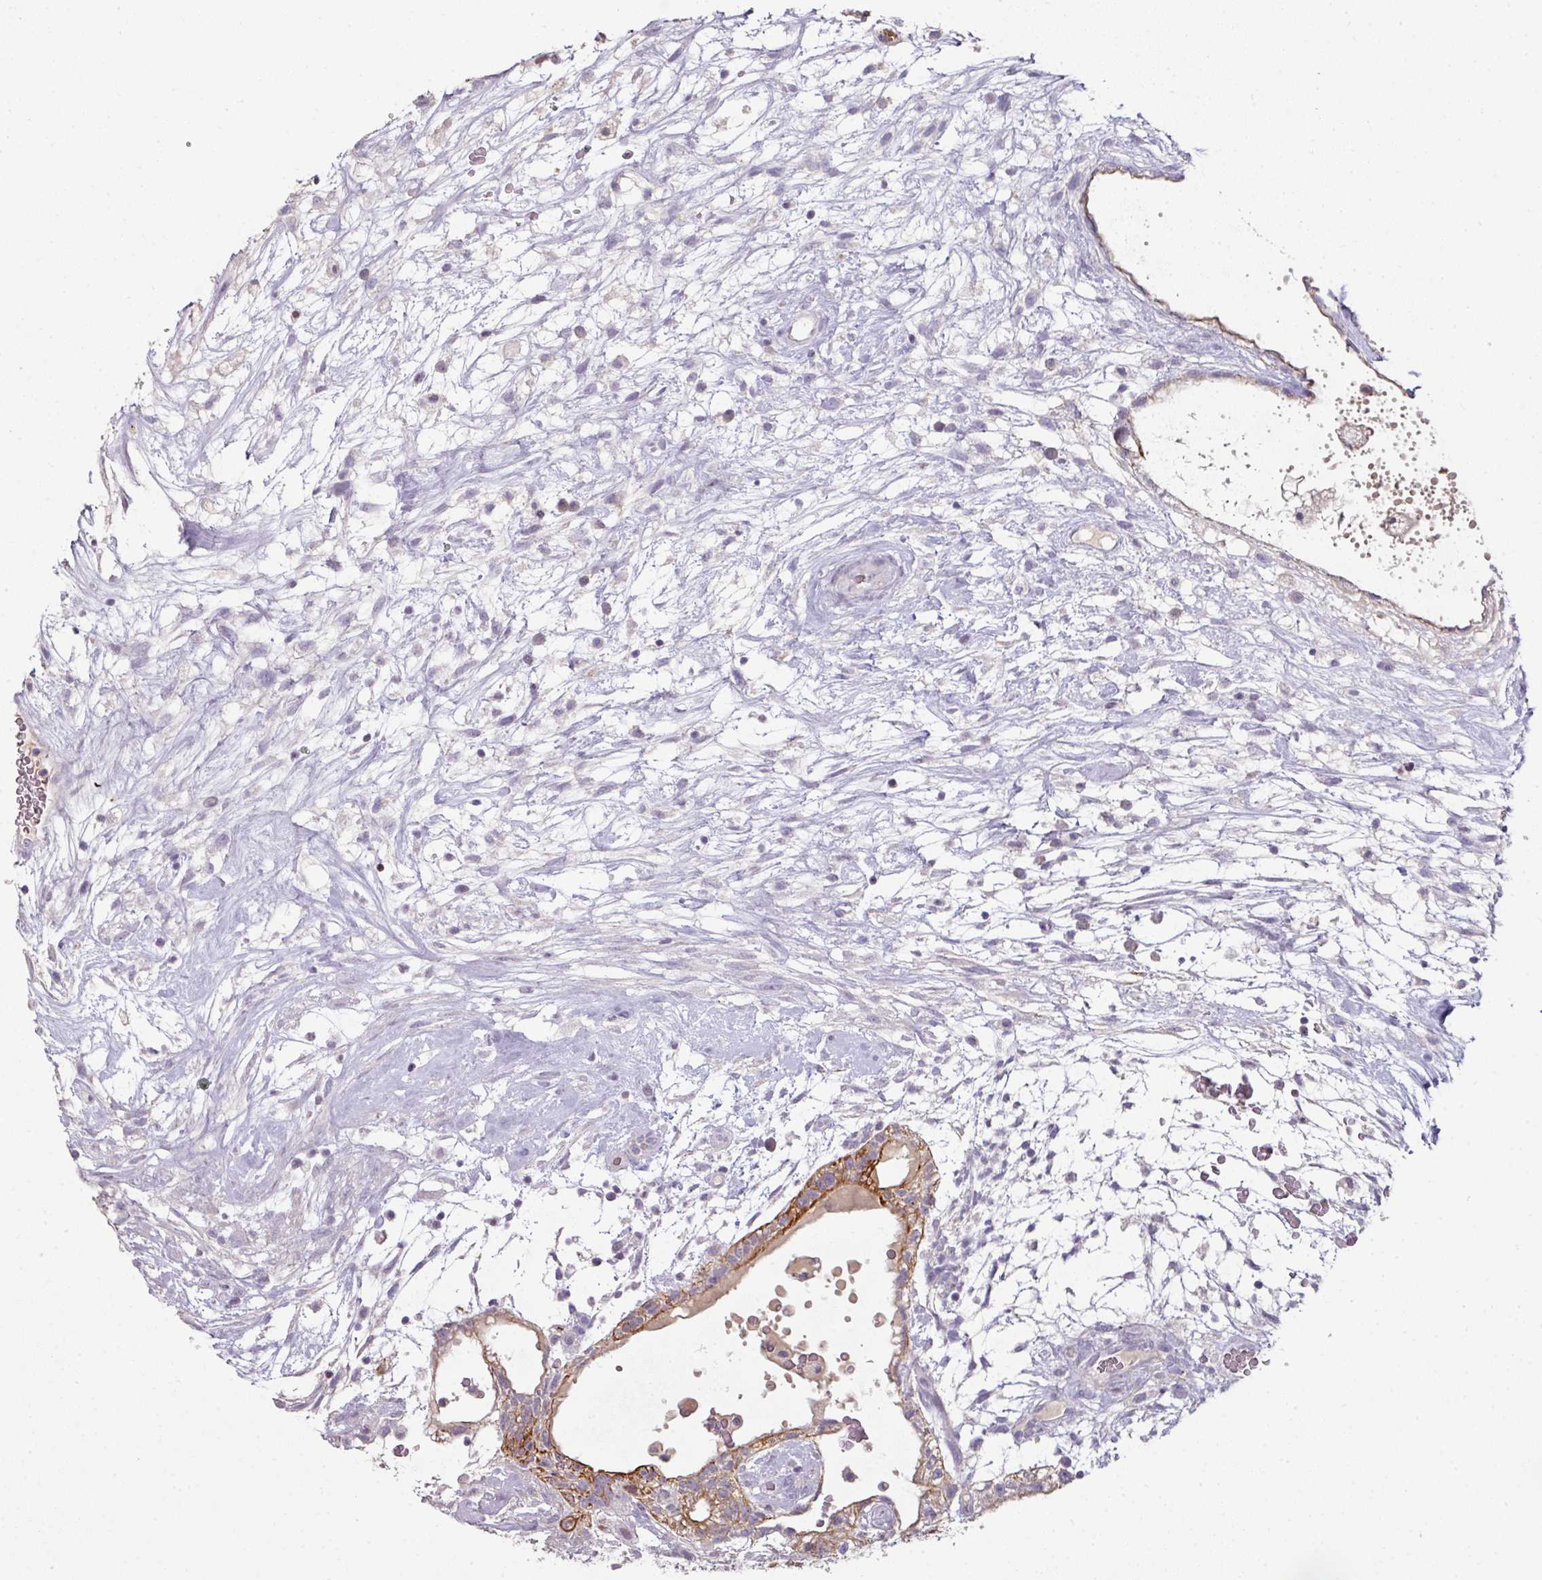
{"staining": {"intensity": "strong", "quantity": "25%-75%", "location": "cytoplasmic/membranous"}, "tissue": "testis cancer", "cell_type": "Tumor cells", "image_type": "cancer", "snomed": [{"axis": "morphology", "description": "Carcinoma, Embryonal, NOS"}, {"axis": "topography", "description": "Testis"}], "caption": "Immunohistochemistry (IHC) of human testis cancer (embryonal carcinoma) reveals high levels of strong cytoplasmic/membranous staining in approximately 25%-75% of tumor cells.", "gene": "GTF2H3", "patient": {"sex": "male", "age": 32}}